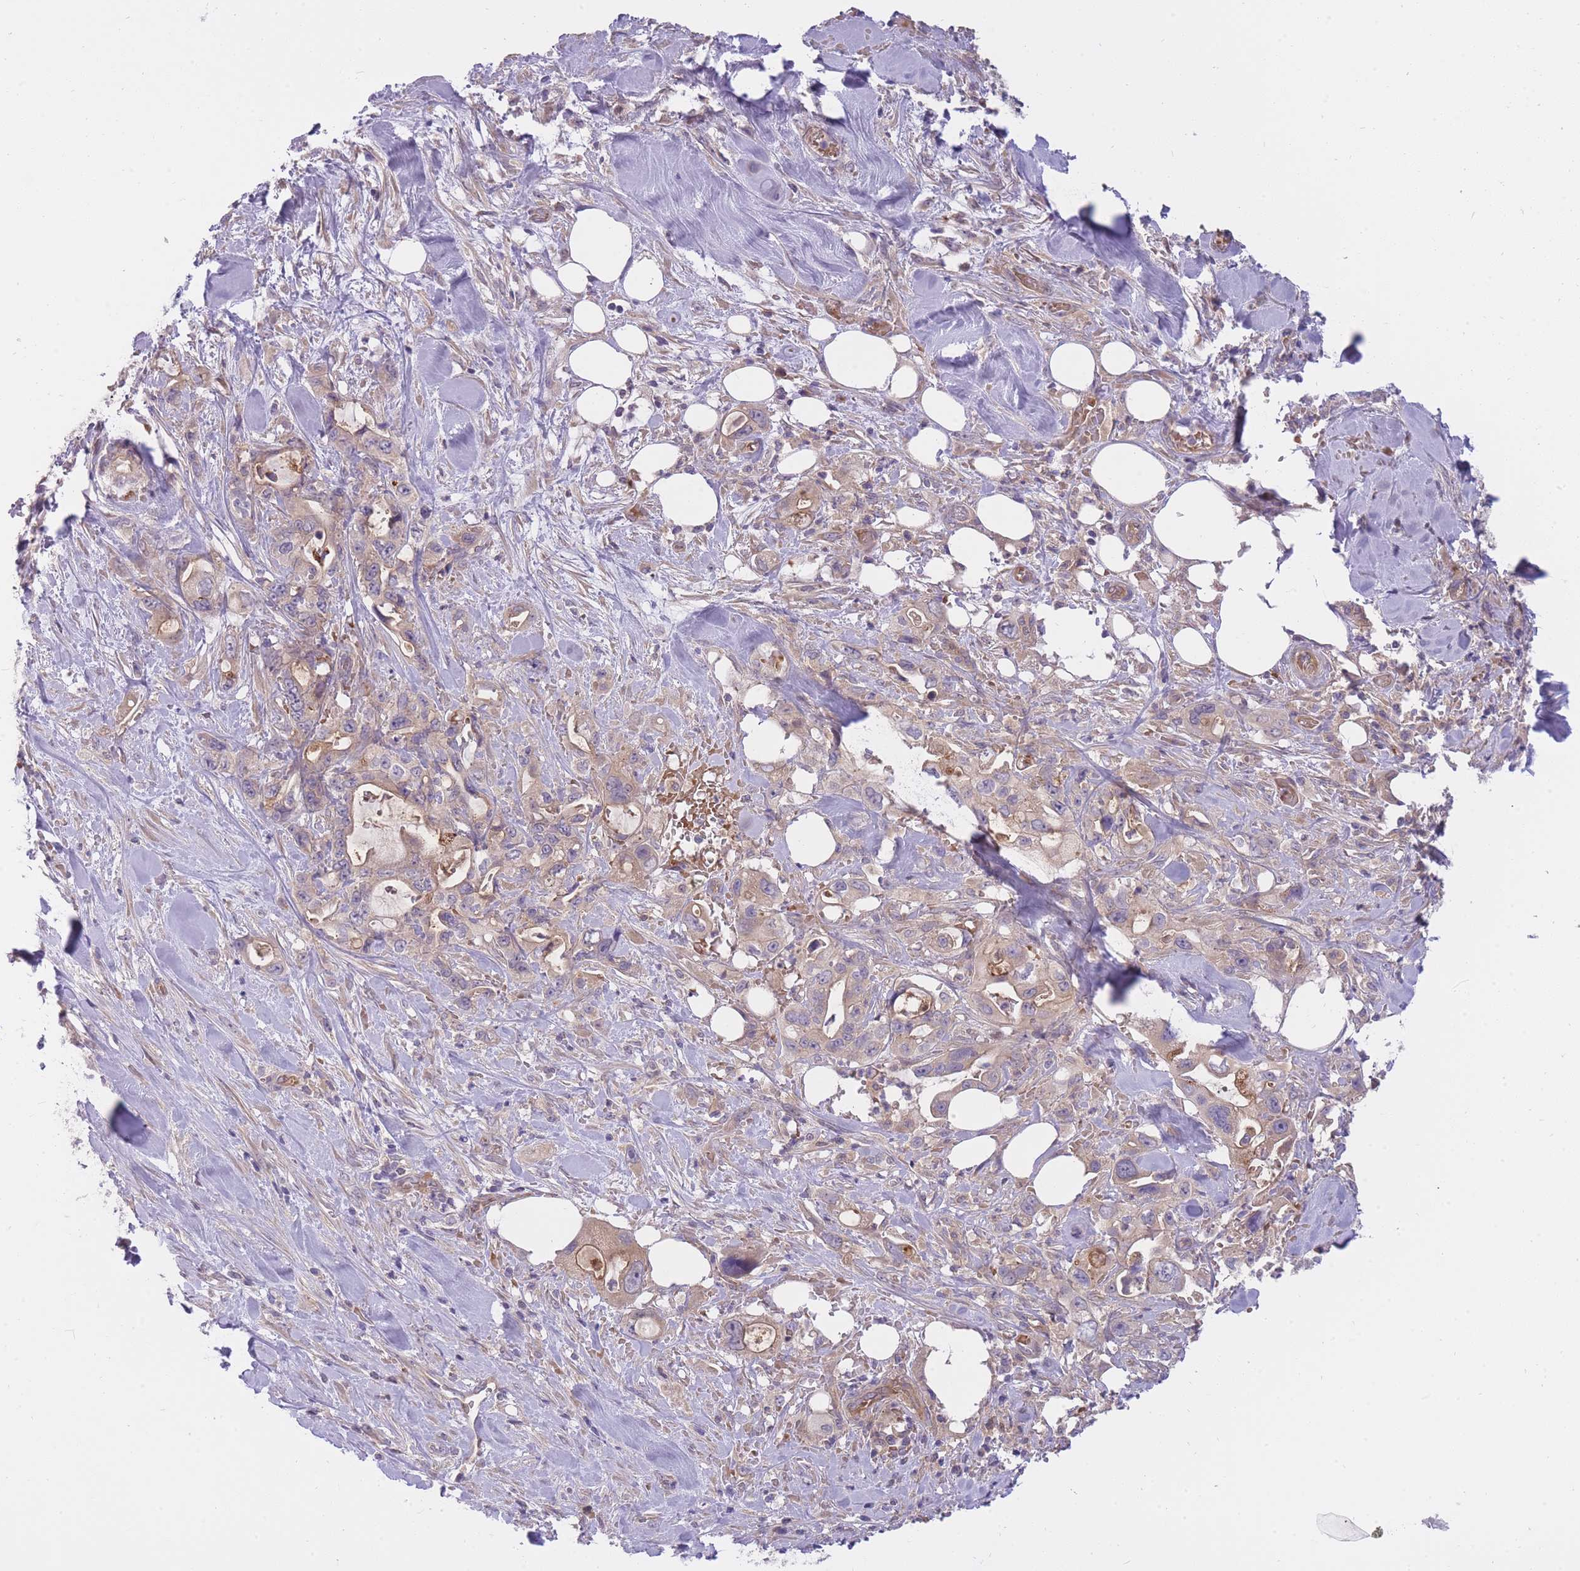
{"staining": {"intensity": "negative", "quantity": "none", "location": "none"}, "tissue": "pancreatic cancer", "cell_type": "Tumor cells", "image_type": "cancer", "snomed": [{"axis": "morphology", "description": "Adenocarcinoma, NOS"}, {"axis": "topography", "description": "Pancreas"}], "caption": "IHC image of neoplastic tissue: human pancreatic cancer (adenocarcinoma) stained with DAB (3,3'-diaminobenzidine) demonstrates no significant protein staining in tumor cells. Brightfield microscopy of immunohistochemistry stained with DAB (3,3'-diaminobenzidine) (brown) and hematoxylin (blue), captured at high magnification.", "gene": "CRYGN", "patient": {"sex": "female", "age": 61}}